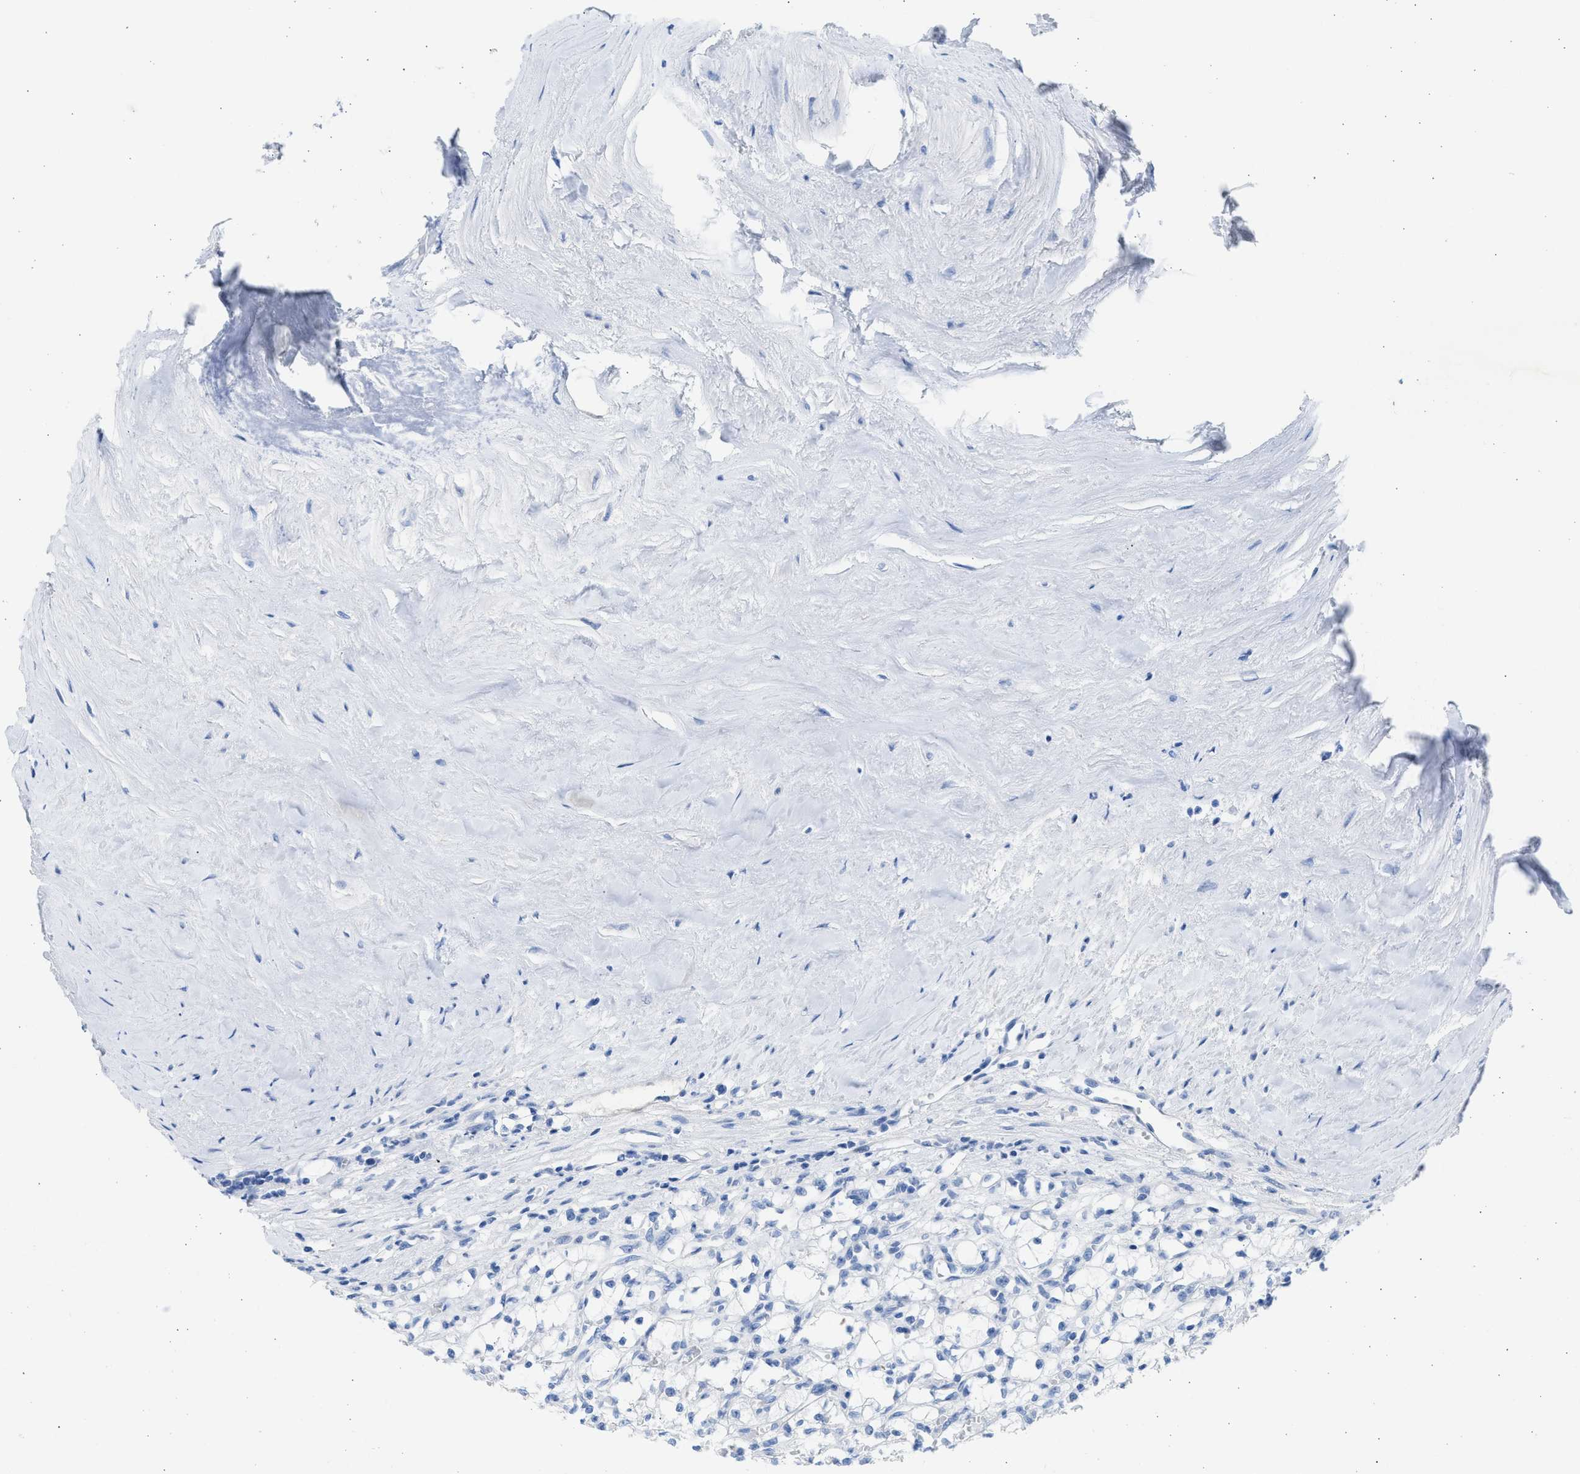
{"staining": {"intensity": "negative", "quantity": "none", "location": "none"}, "tissue": "renal cancer", "cell_type": "Tumor cells", "image_type": "cancer", "snomed": [{"axis": "morphology", "description": "Adenocarcinoma, NOS"}, {"axis": "topography", "description": "Kidney"}], "caption": "IHC image of adenocarcinoma (renal) stained for a protein (brown), which exhibits no expression in tumor cells. The staining was performed using DAB to visualize the protein expression in brown, while the nuclei were stained in blue with hematoxylin (Magnification: 20x).", "gene": "SPATA3", "patient": {"sex": "male", "age": 56}}